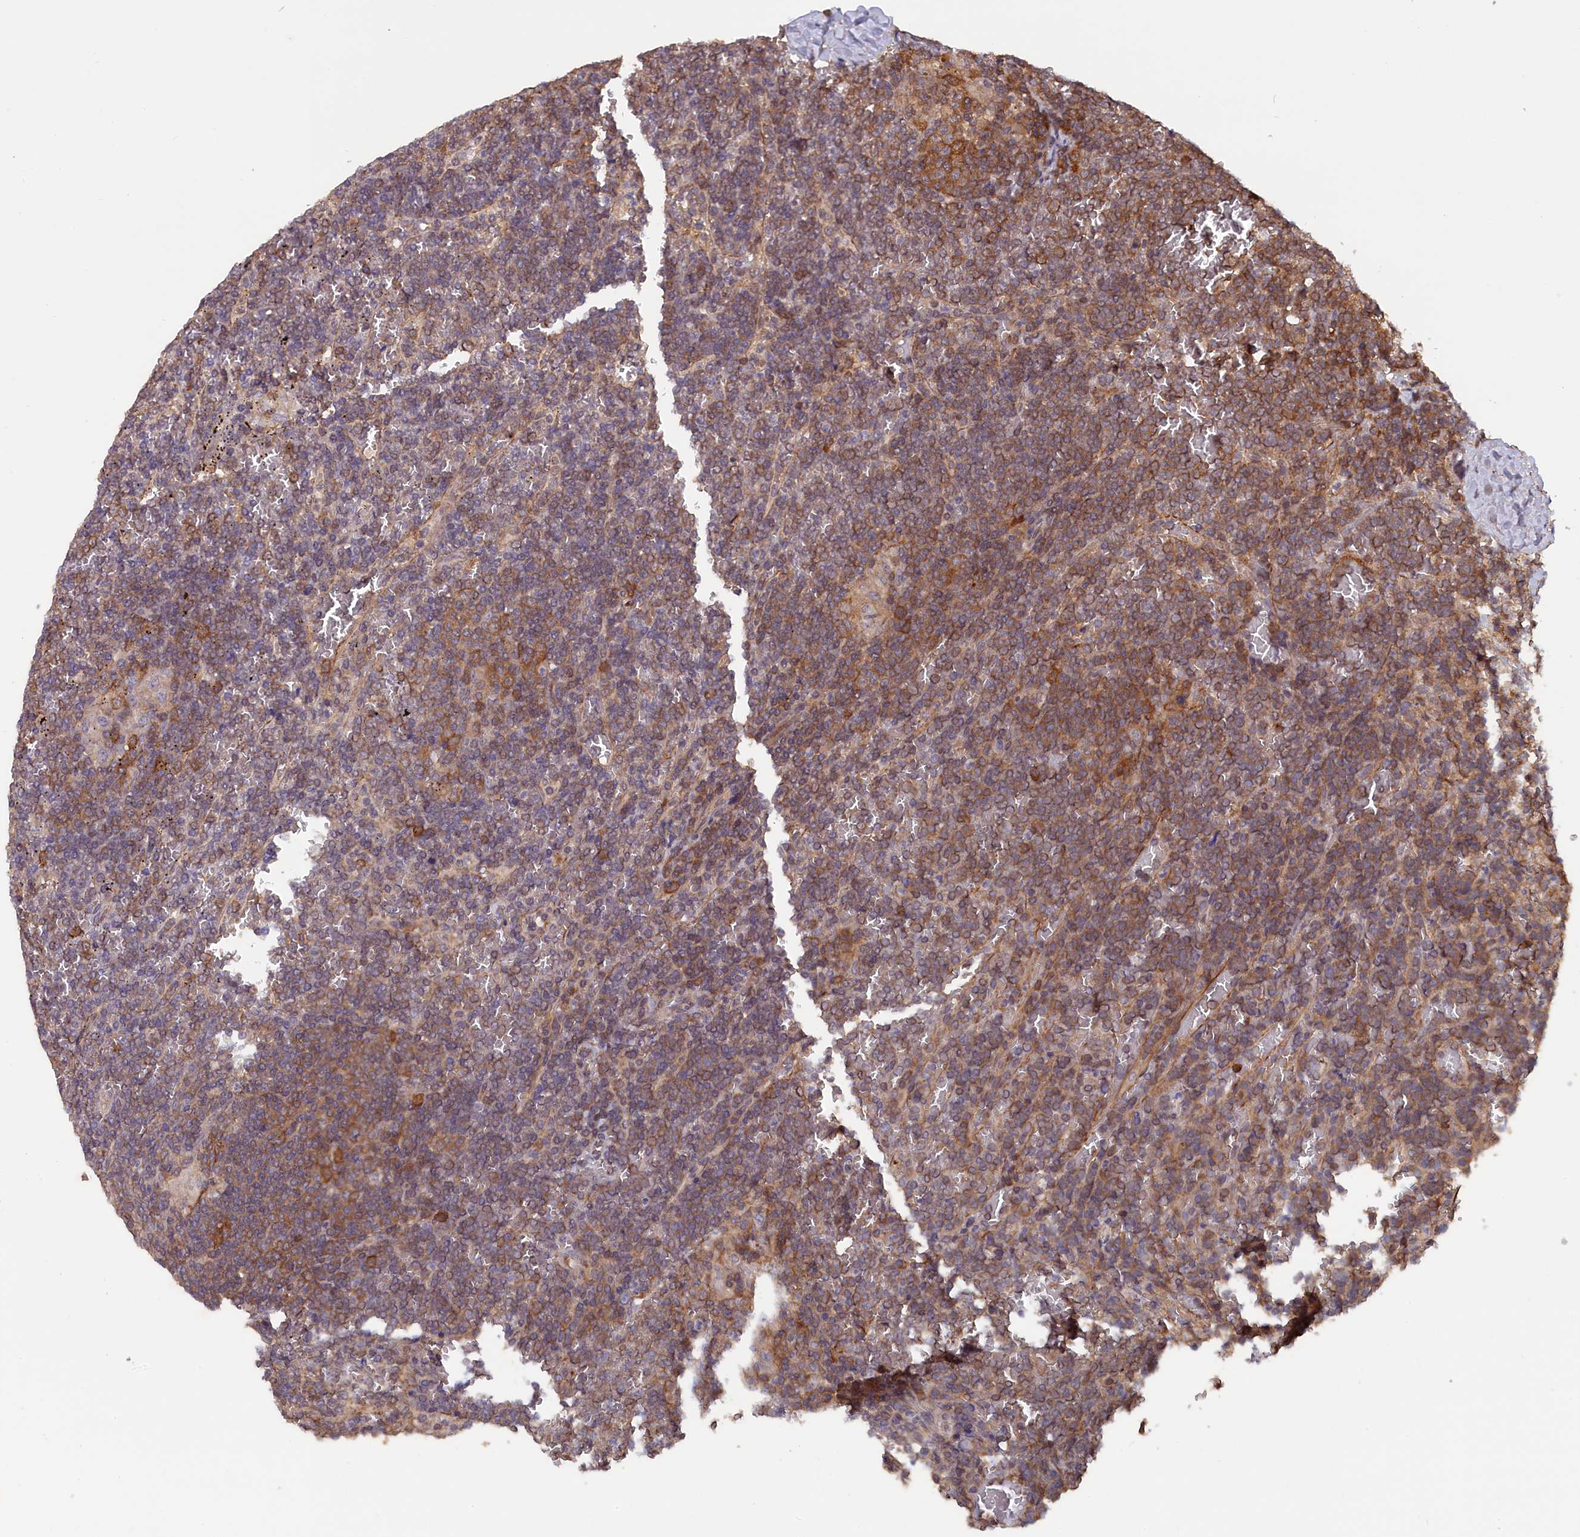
{"staining": {"intensity": "moderate", "quantity": "25%-75%", "location": "cytoplasmic/membranous"}, "tissue": "lymphoma", "cell_type": "Tumor cells", "image_type": "cancer", "snomed": [{"axis": "morphology", "description": "Malignant lymphoma, non-Hodgkin's type, Low grade"}, {"axis": "topography", "description": "Spleen"}], "caption": "An immunohistochemistry micrograph of neoplastic tissue is shown. Protein staining in brown highlights moderate cytoplasmic/membranous positivity in lymphoma within tumor cells.", "gene": "JPT2", "patient": {"sex": "female", "age": 19}}